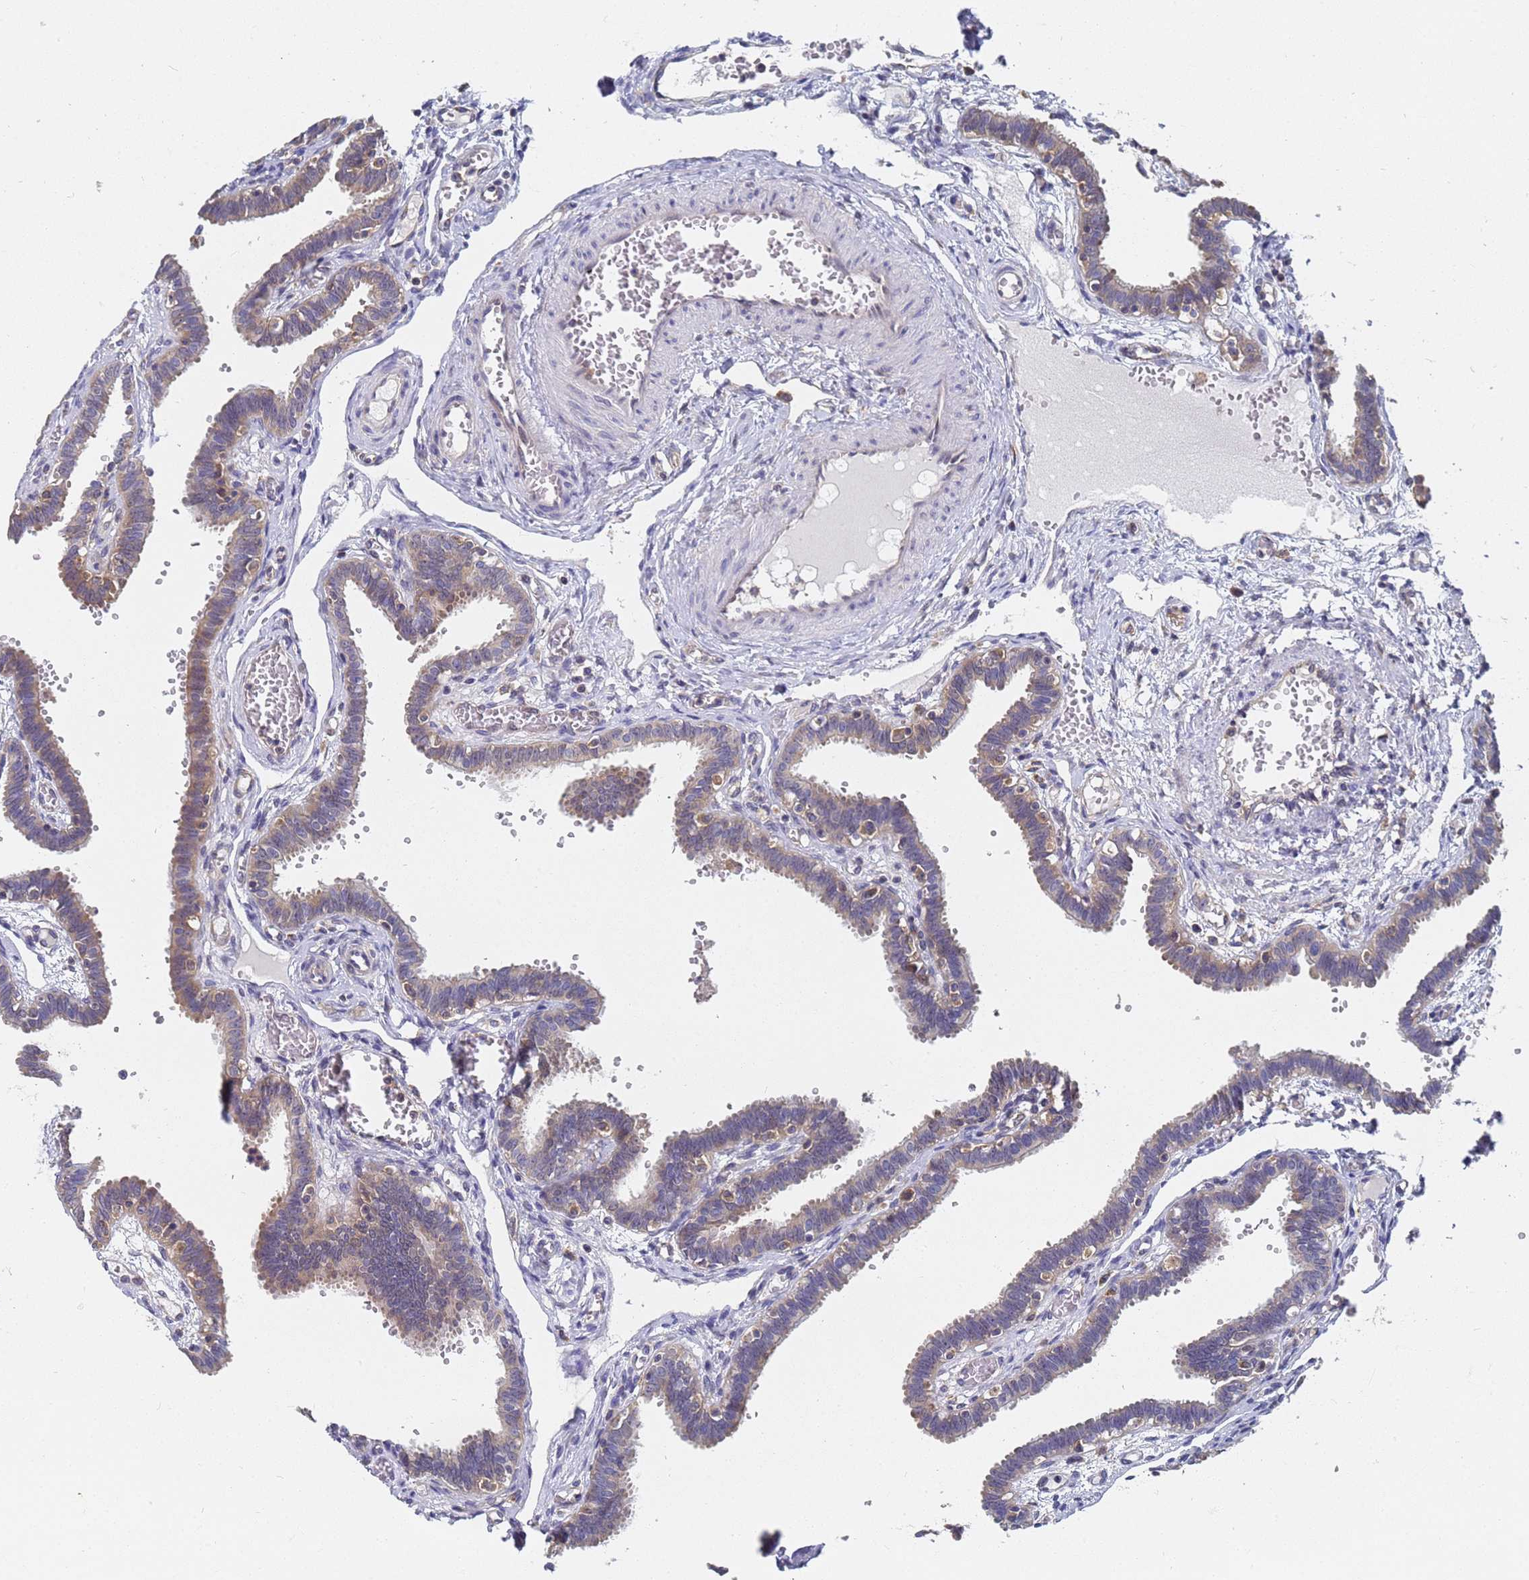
{"staining": {"intensity": "weak", "quantity": "25%-75%", "location": "cytoplasmic/membranous"}, "tissue": "fallopian tube", "cell_type": "Glandular cells", "image_type": "normal", "snomed": [{"axis": "morphology", "description": "Normal tissue, NOS"}, {"axis": "topography", "description": "Fallopian tube"}, {"axis": "topography", "description": "Placenta"}], "caption": "Immunohistochemistry photomicrograph of benign fallopian tube stained for a protein (brown), which reveals low levels of weak cytoplasmic/membranous staining in about 25%-75% of glandular cells.", "gene": "ALS2CL", "patient": {"sex": "female", "age": 32}}